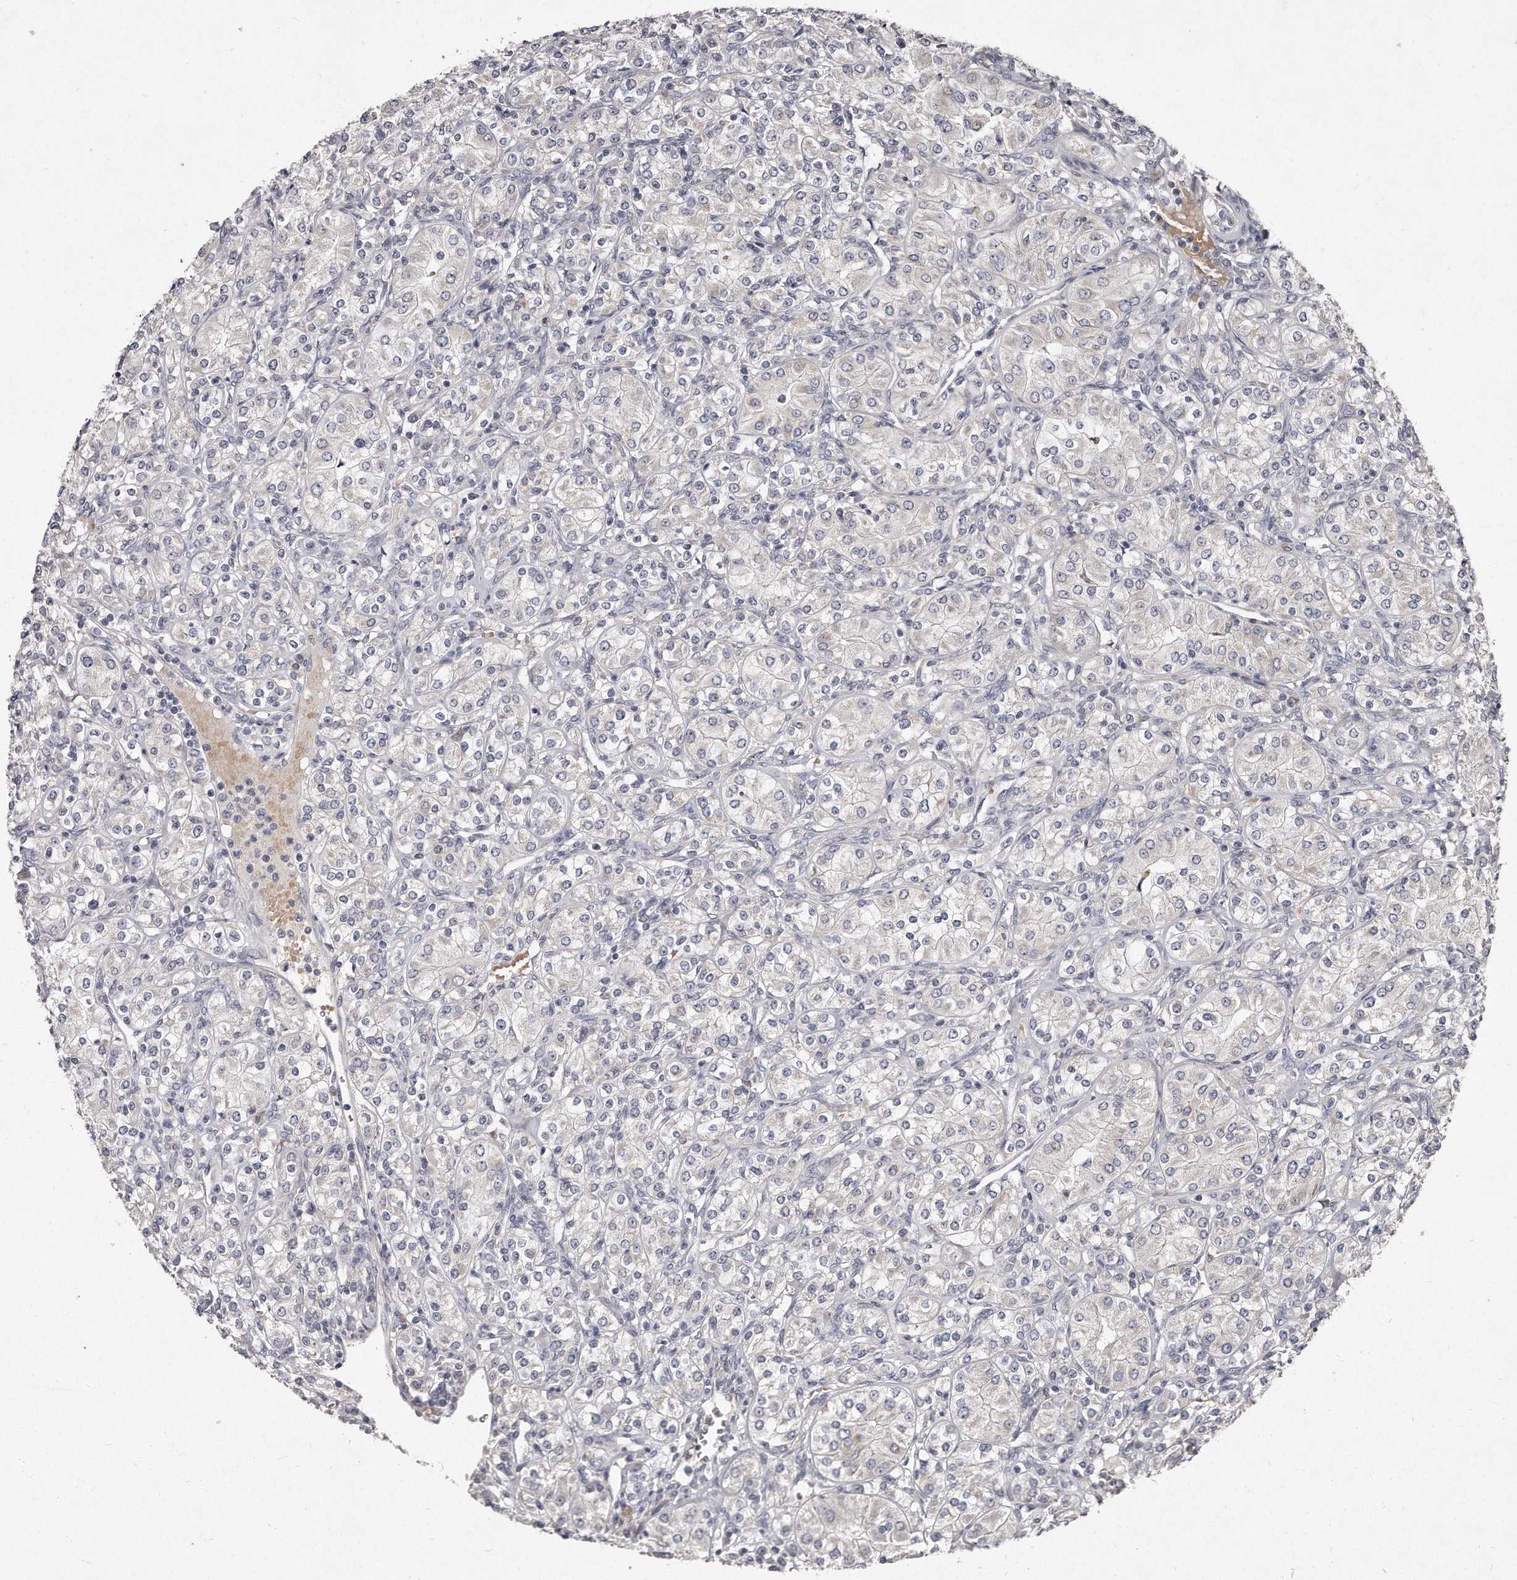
{"staining": {"intensity": "negative", "quantity": "none", "location": "none"}, "tissue": "renal cancer", "cell_type": "Tumor cells", "image_type": "cancer", "snomed": [{"axis": "morphology", "description": "Adenocarcinoma, NOS"}, {"axis": "topography", "description": "Kidney"}], "caption": "Human renal adenocarcinoma stained for a protein using IHC reveals no expression in tumor cells.", "gene": "TECR", "patient": {"sex": "male", "age": 77}}